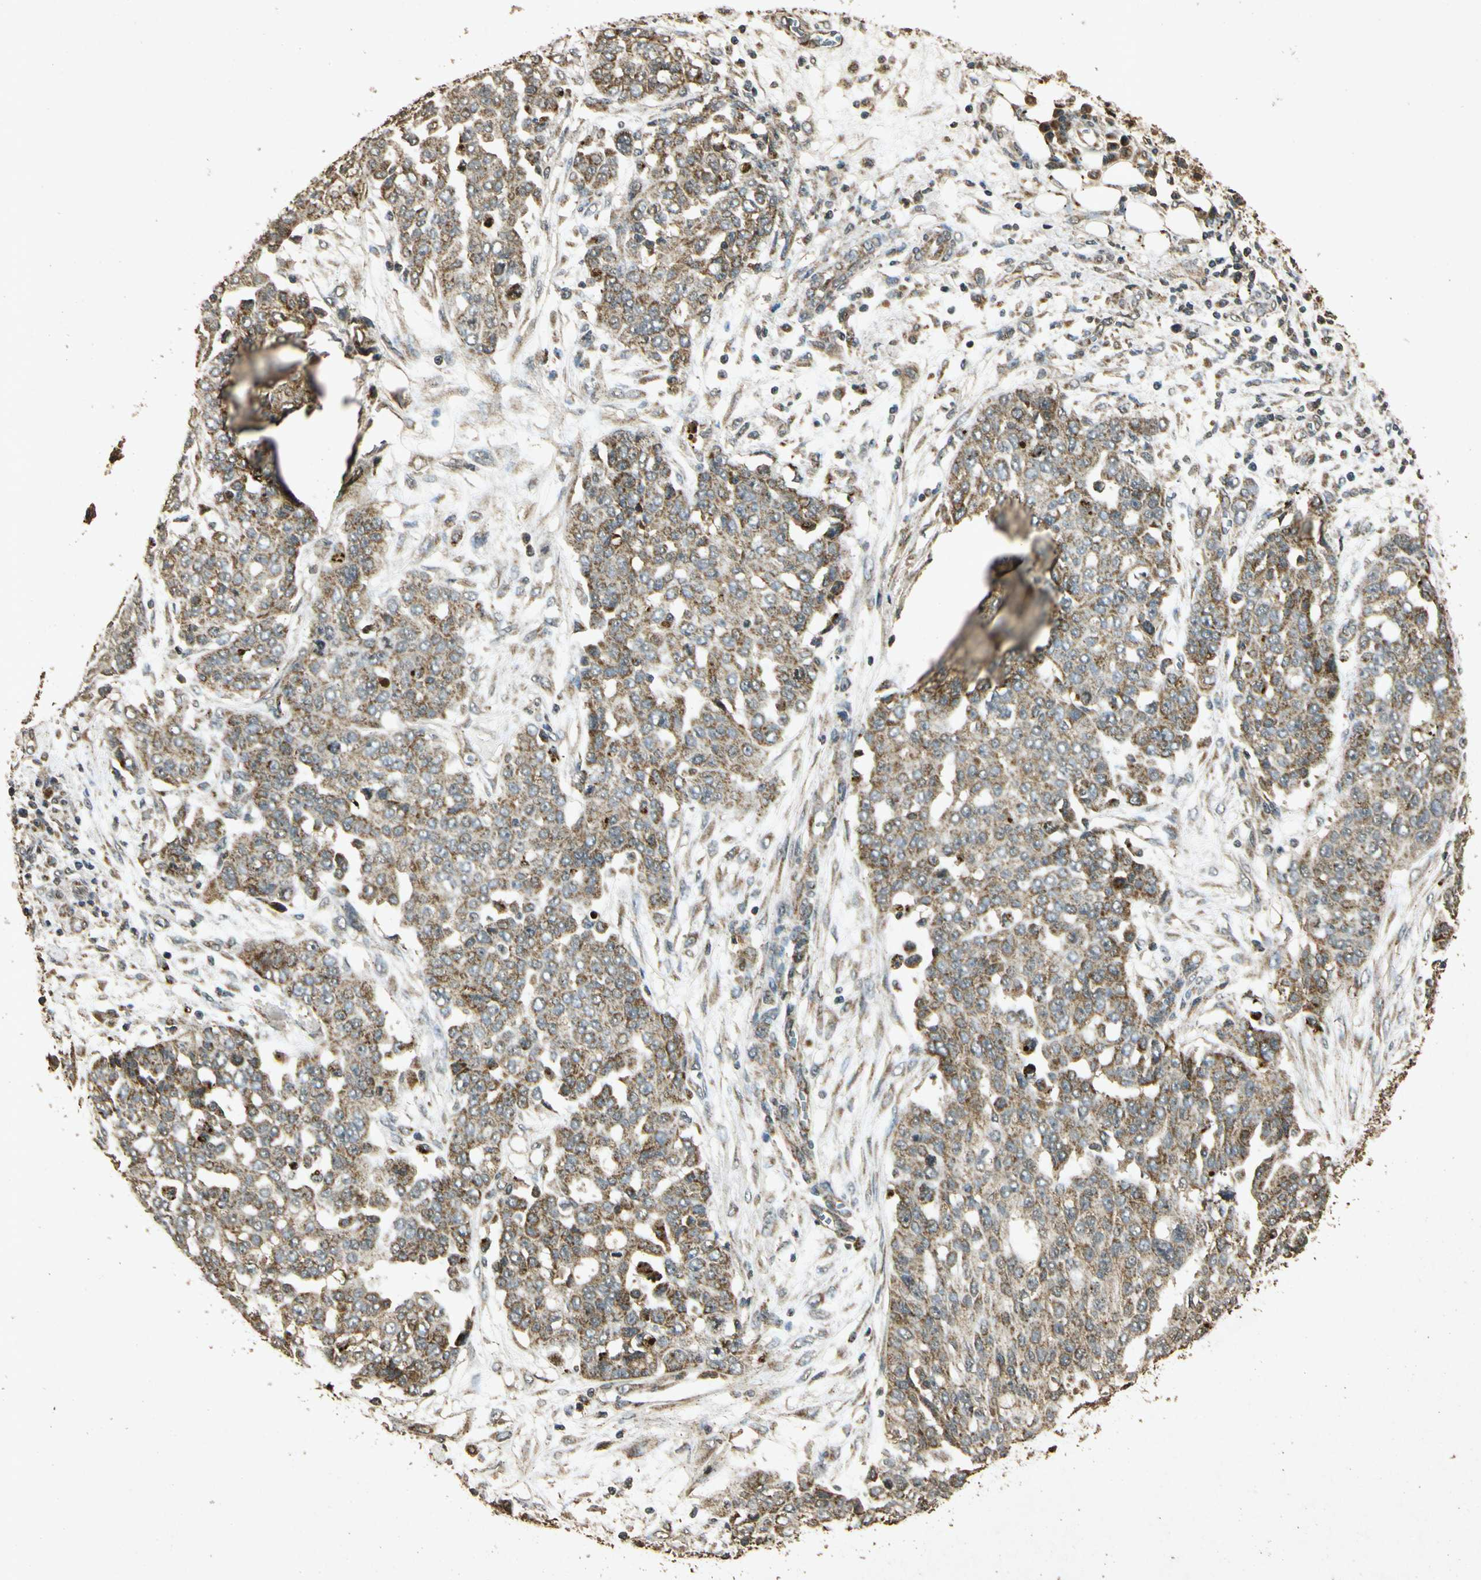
{"staining": {"intensity": "weak", "quantity": ">75%", "location": "cytoplasmic/membranous"}, "tissue": "ovarian cancer", "cell_type": "Tumor cells", "image_type": "cancer", "snomed": [{"axis": "morphology", "description": "Cystadenocarcinoma, serous, NOS"}, {"axis": "topography", "description": "Soft tissue"}, {"axis": "topography", "description": "Ovary"}], "caption": "Ovarian cancer stained for a protein demonstrates weak cytoplasmic/membranous positivity in tumor cells. The protein of interest is stained brown, and the nuclei are stained in blue (DAB (3,3'-diaminobenzidine) IHC with brightfield microscopy, high magnification).", "gene": "PRDX3", "patient": {"sex": "female", "age": 57}}